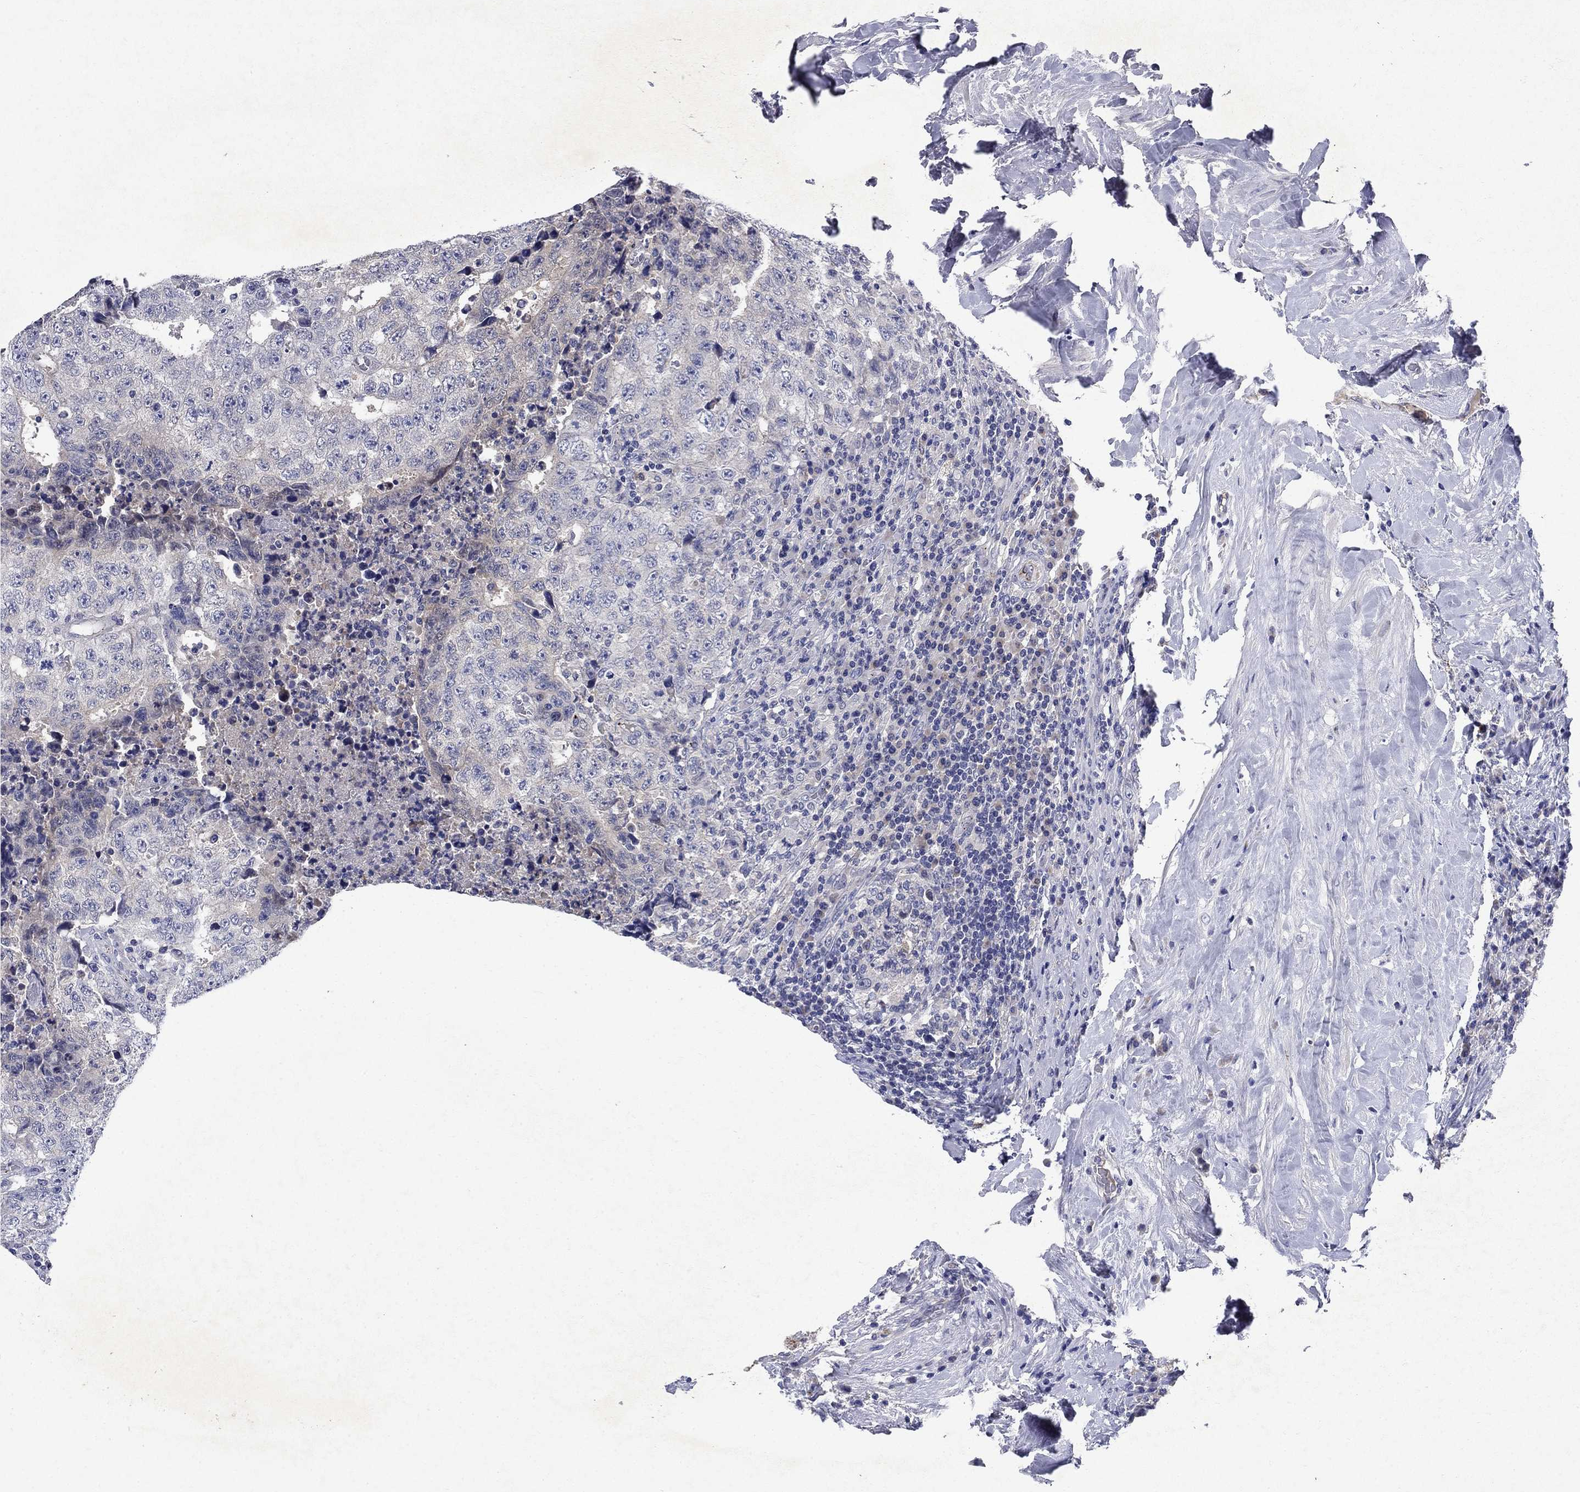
{"staining": {"intensity": "negative", "quantity": "none", "location": "none"}, "tissue": "testis cancer", "cell_type": "Tumor cells", "image_type": "cancer", "snomed": [{"axis": "morphology", "description": "Necrosis, NOS"}, {"axis": "morphology", "description": "Carcinoma, Embryonal, NOS"}, {"axis": "topography", "description": "Testis"}], "caption": "An immunohistochemistry (IHC) image of testis embryonal carcinoma is shown. There is no staining in tumor cells of testis embryonal carcinoma.", "gene": "STAB2", "patient": {"sex": "male", "age": 19}}